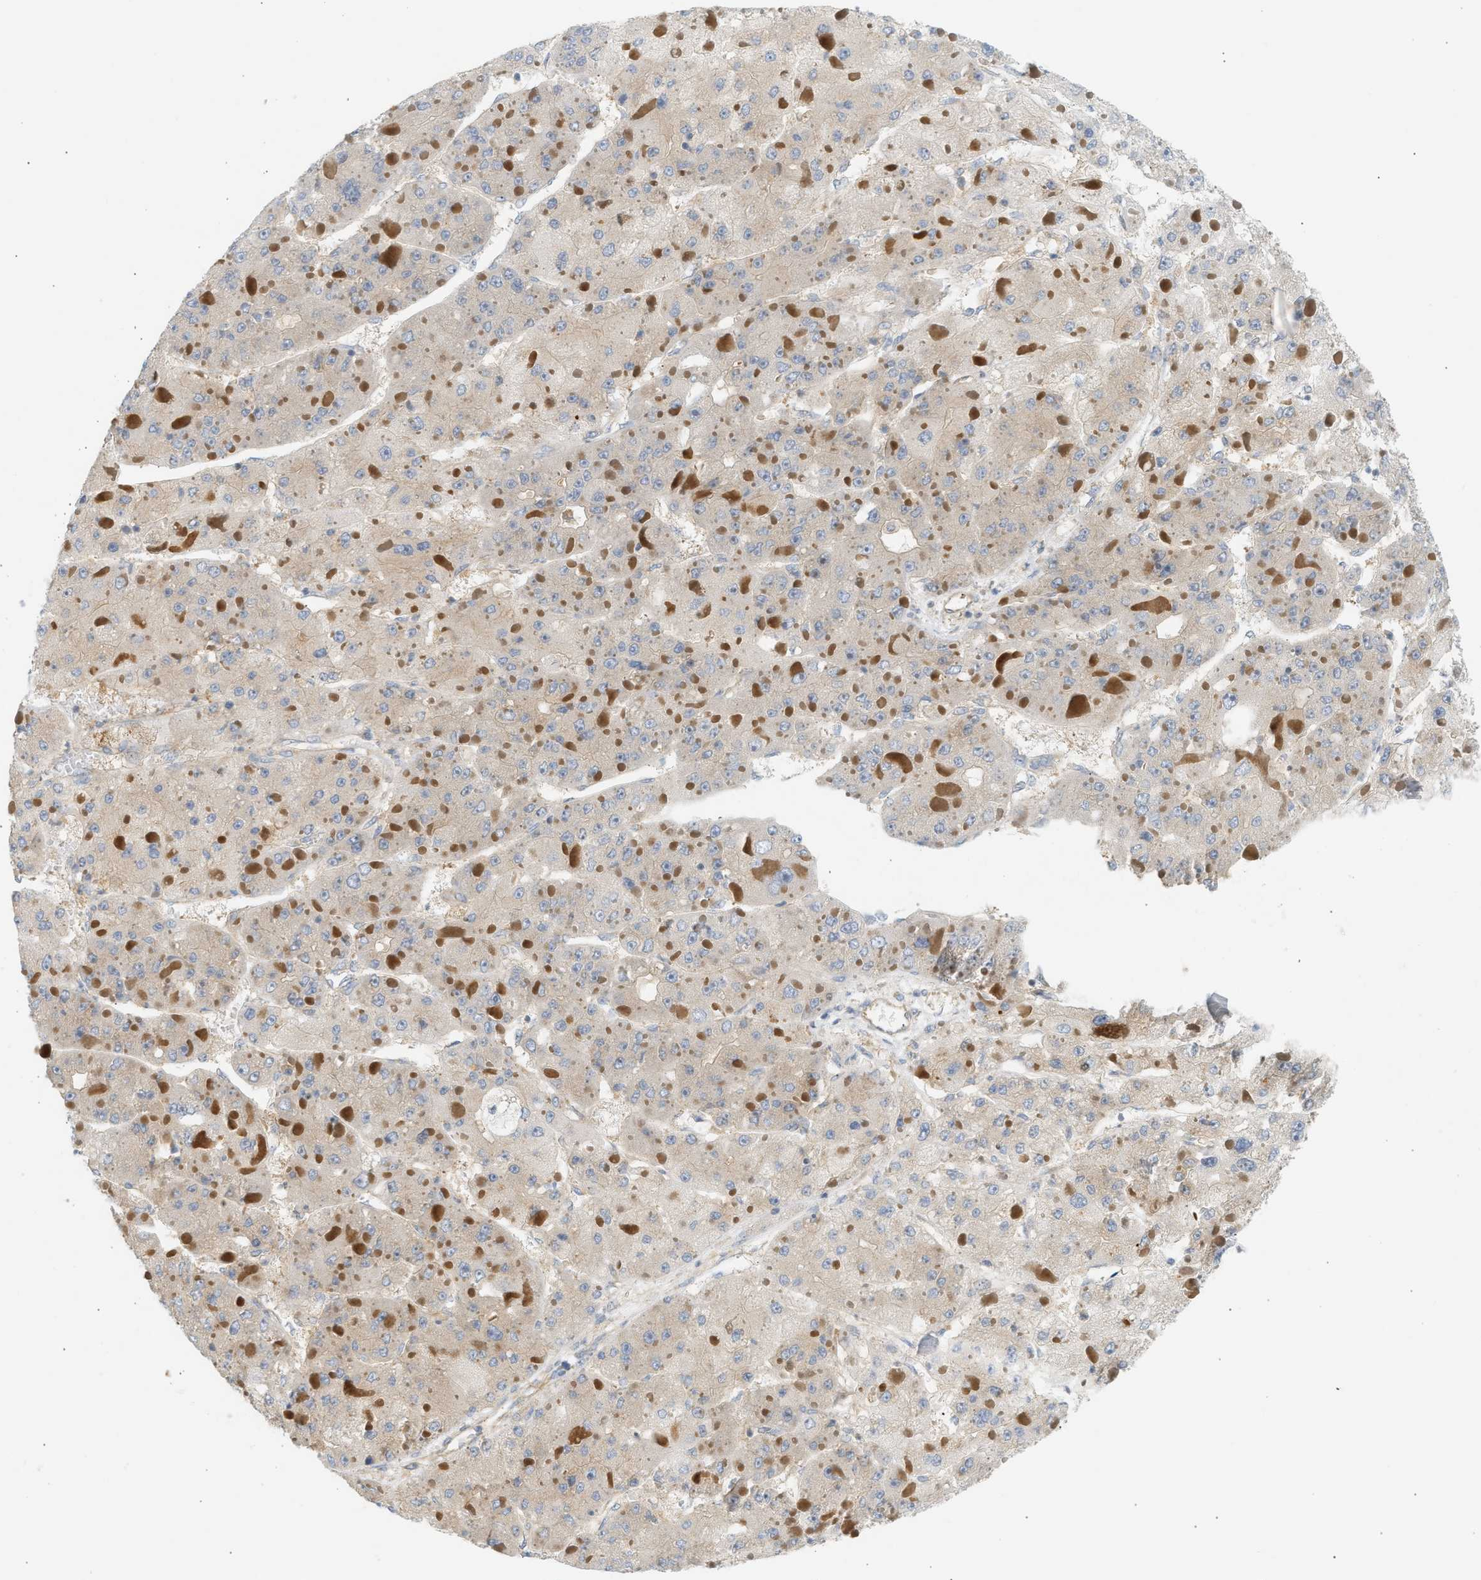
{"staining": {"intensity": "weak", "quantity": ">75%", "location": "cytoplasmic/membranous"}, "tissue": "liver cancer", "cell_type": "Tumor cells", "image_type": "cancer", "snomed": [{"axis": "morphology", "description": "Carcinoma, Hepatocellular, NOS"}, {"axis": "topography", "description": "Liver"}], "caption": "Liver hepatocellular carcinoma stained for a protein shows weak cytoplasmic/membranous positivity in tumor cells.", "gene": "PAFAH1B1", "patient": {"sex": "female", "age": 73}}